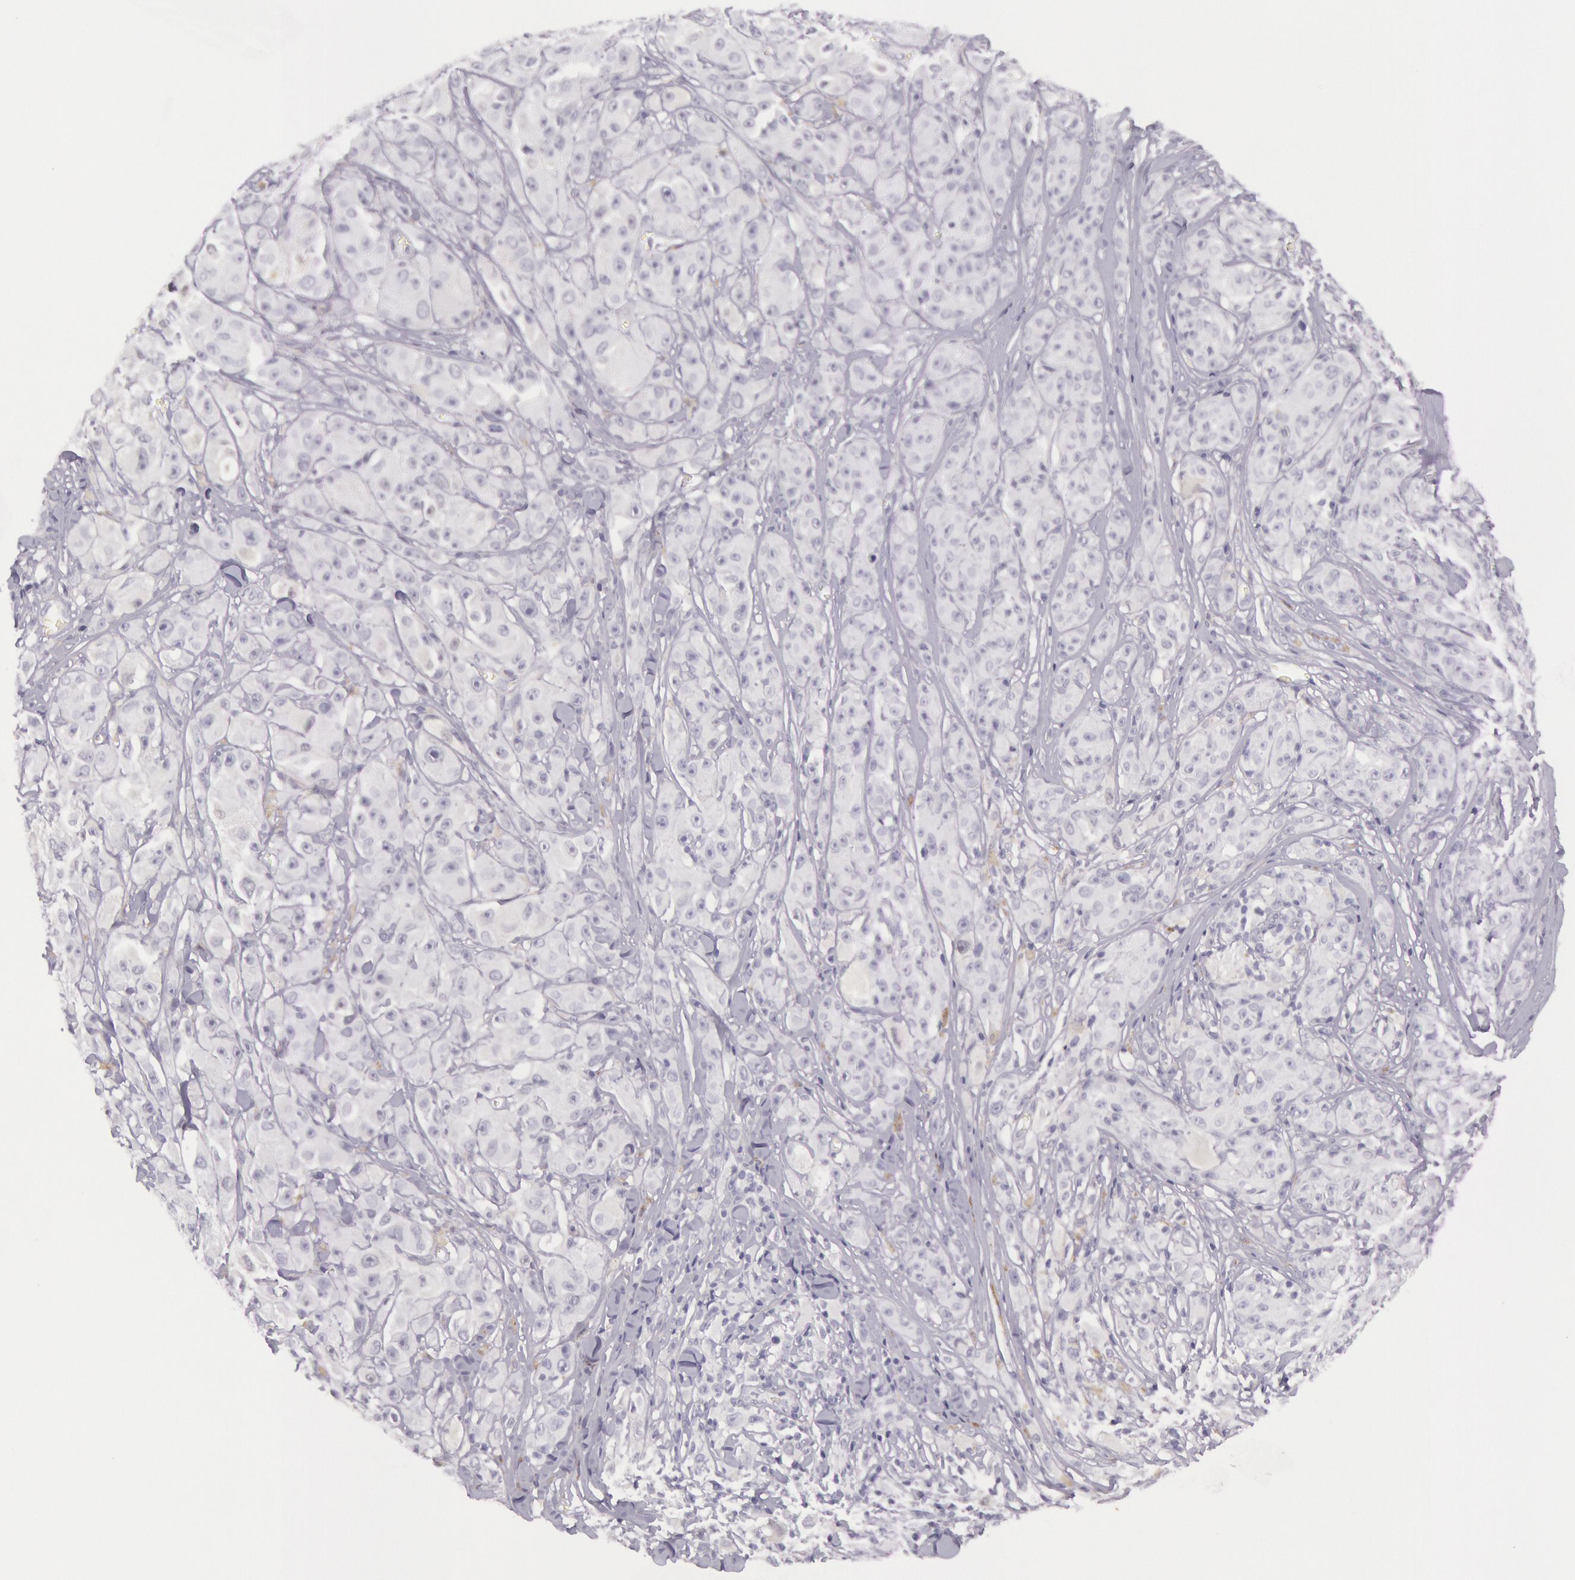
{"staining": {"intensity": "negative", "quantity": "none", "location": "none"}, "tissue": "melanoma", "cell_type": "Tumor cells", "image_type": "cancer", "snomed": [{"axis": "morphology", "description": "Malignant melanoma, NOS"}, {"axis": "topography", "description": "Skin"}], "caption": "Tumor cells show no significant protein positivity in malignant melanoma.", "gene": "CKB", "patient": {"sex": "male", "age": 56}}